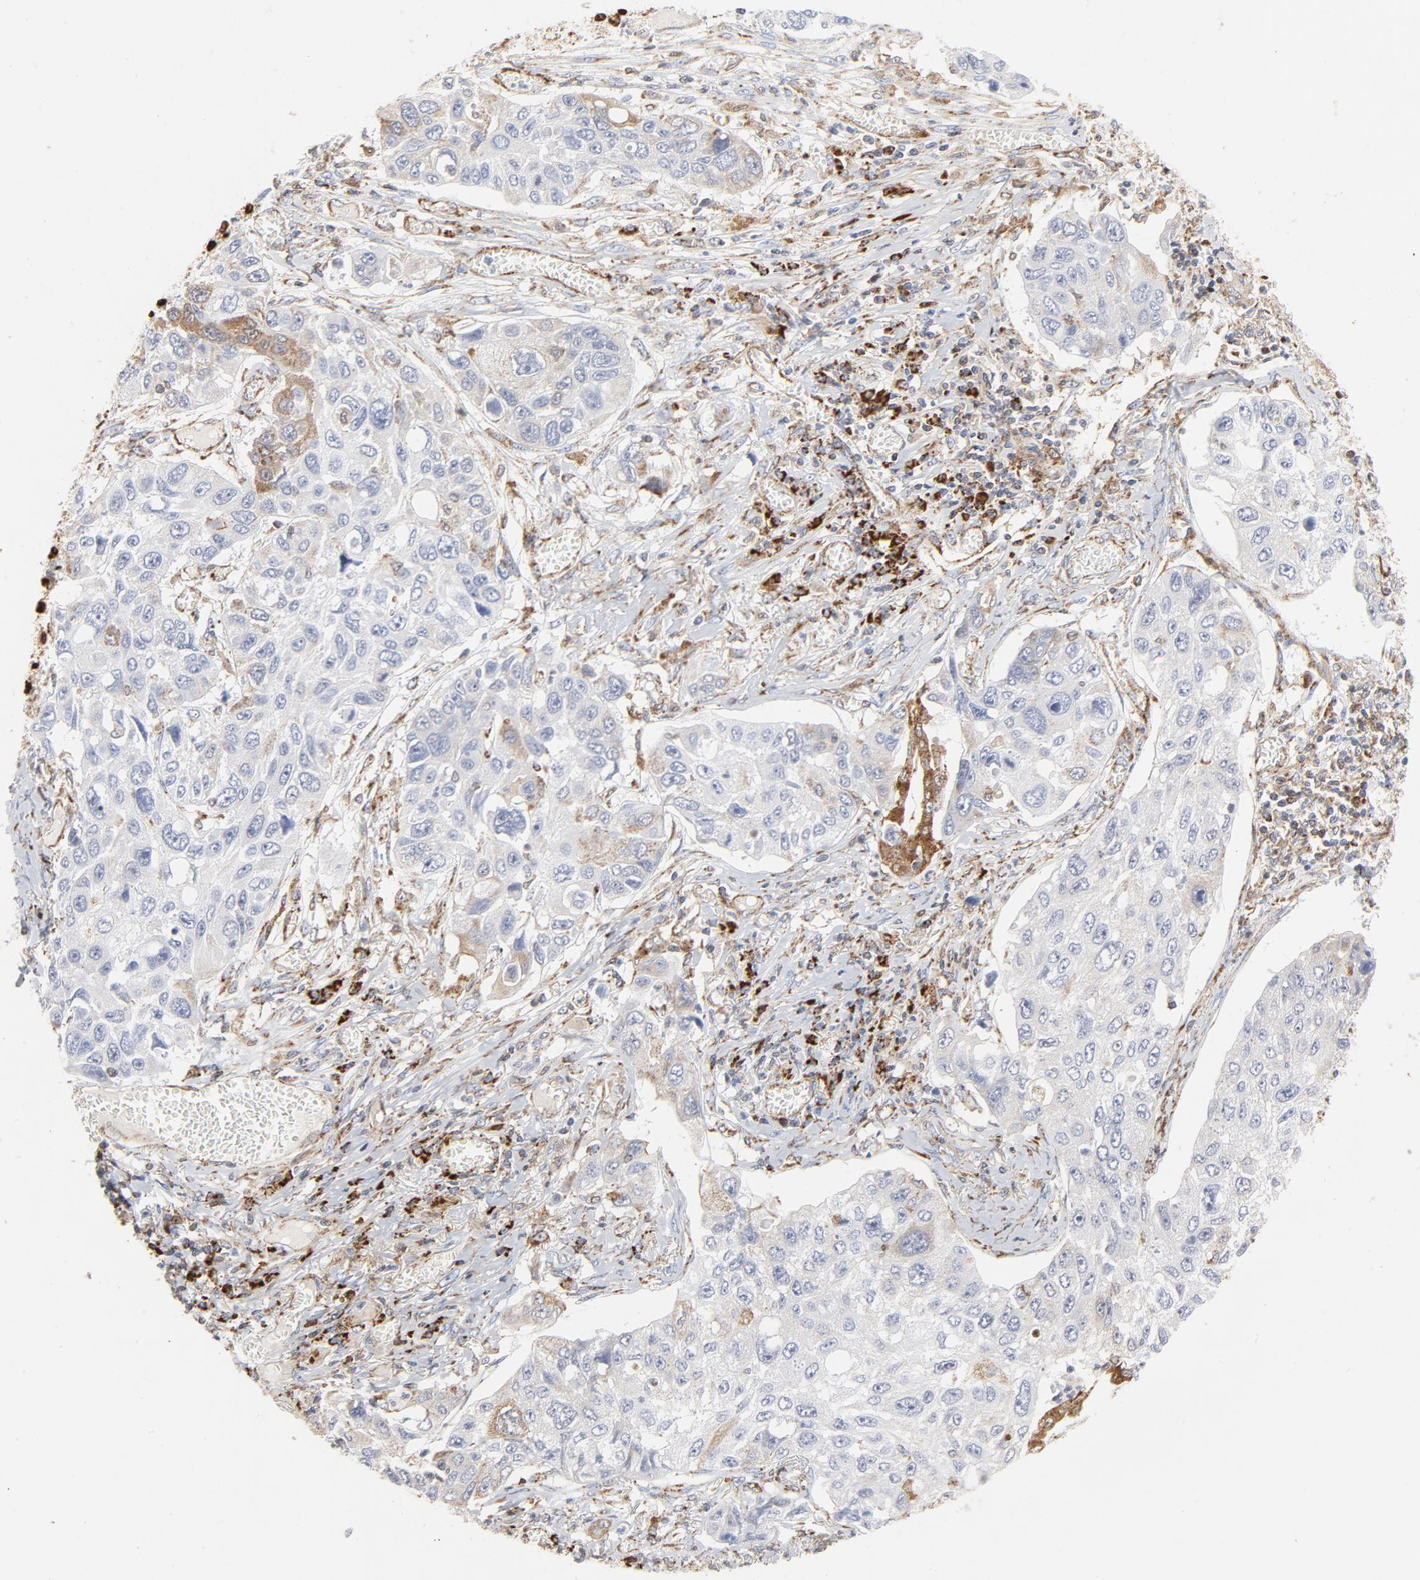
{"staining": {"intensity": "weak", "quantity": "<25%", "location": "cytoplasmic/membranous"}, "tissue": "lung cancer", "cell_type": "Tumor cells", "image_type": "cancer", "snomed": [{"axis": "morphology", "description": "Squamous cell carcinoma, NOS"}, {"axis": "topography", "description": "Lung"}], "caption": "Immunohistochemistry image of neoplastic tissue: lung squamous cell carcinoma stained with DAB (3,3'-diaminobenzidine) displays no significant protein positivity in tumor cells.", "gene": "CYCS", "patient": {"sex": "male", "age": 71}}